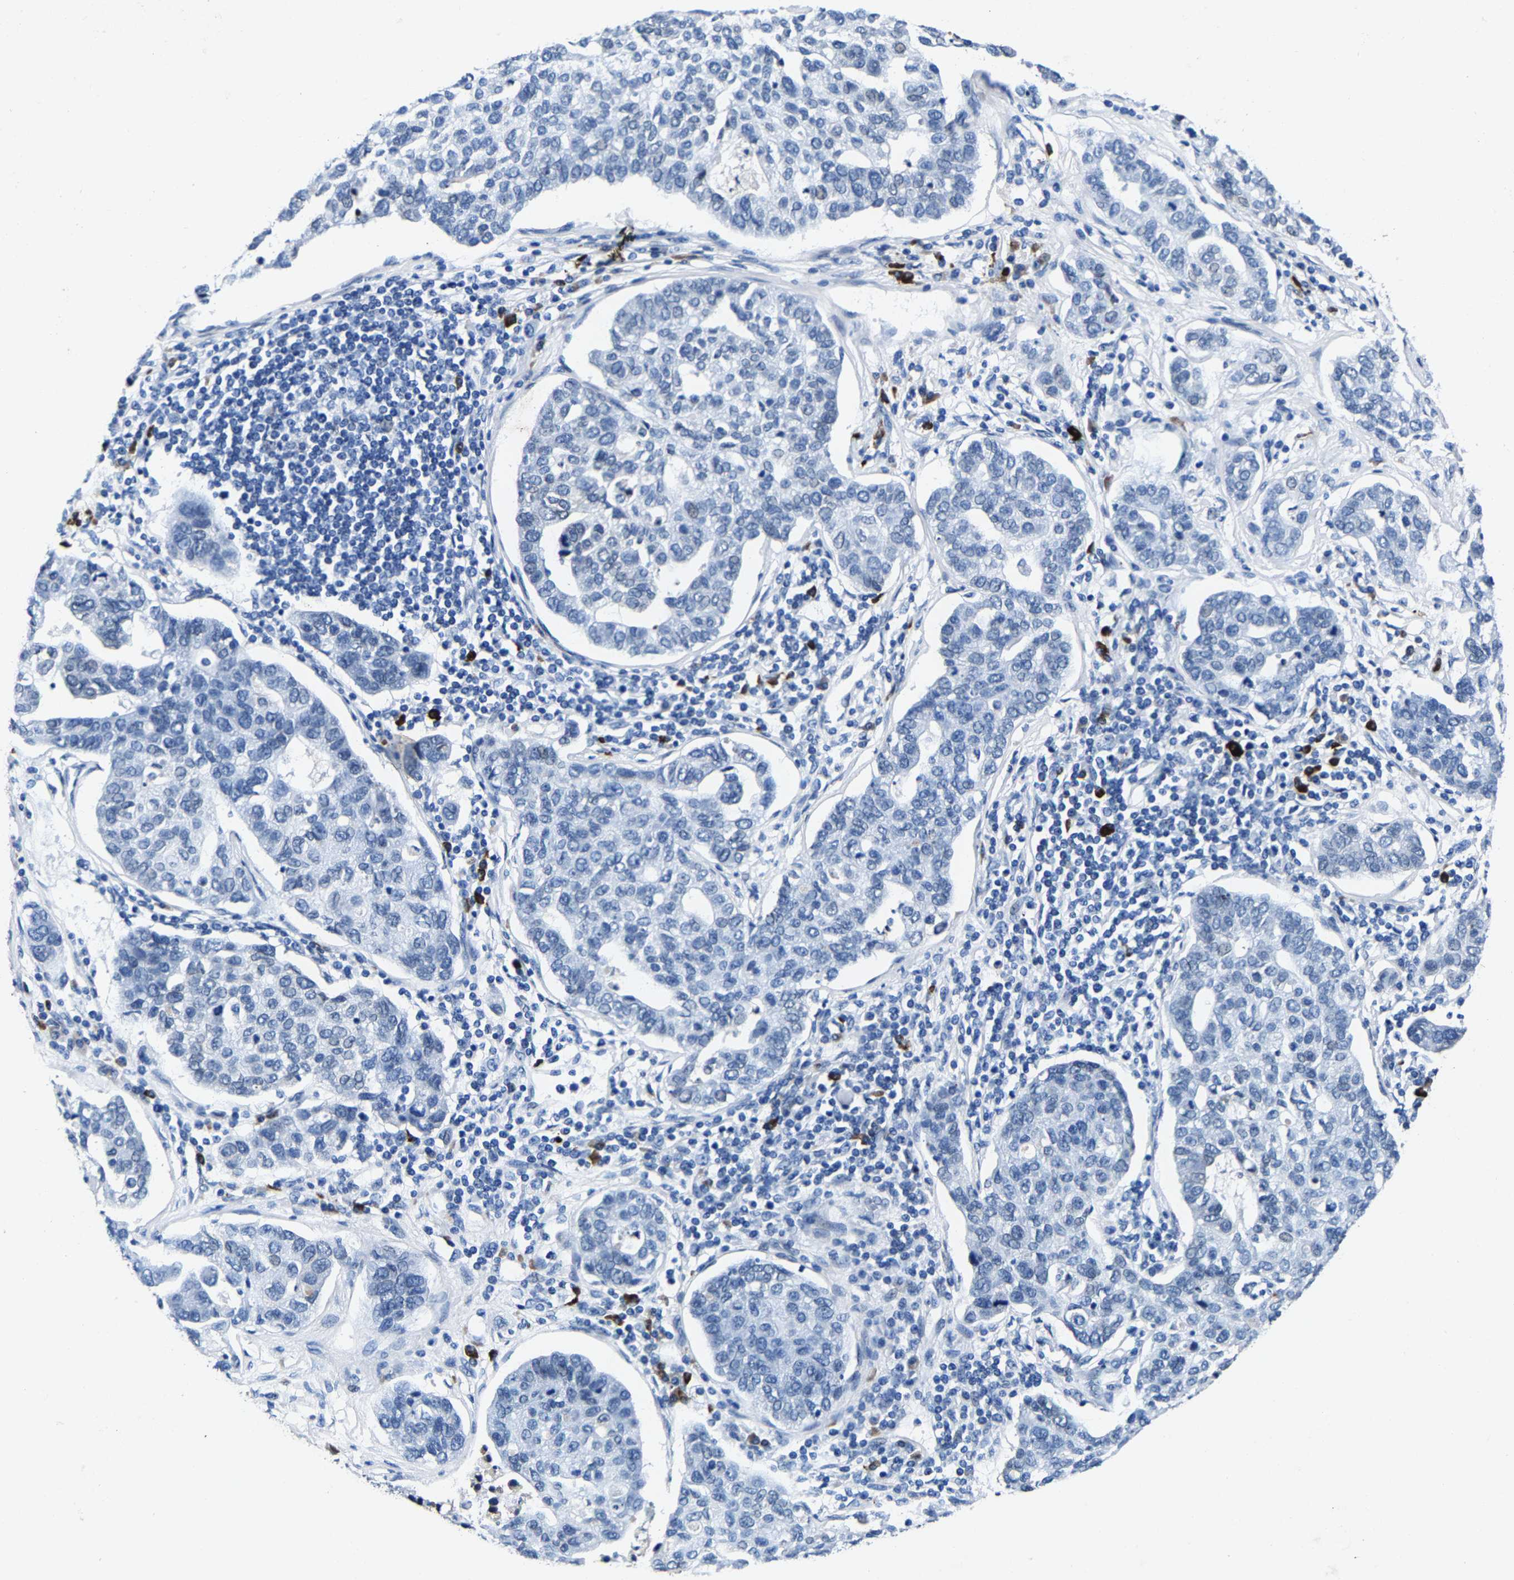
{"staining": {"intensity": "negative", "quantity": "none", "location": "none"}, "tissue": "pancreatic cancer", "cell_type": "Tumor cells", "image_type": "cancer", "snomed": [{"axis": "morphology", "description": "Adenocarcinoma, NOS"}, {"axis": "topography", "description": "Pancreas"}], "caption": "The image displays no significant expression in tumor cells of adenocarcinoma (pancreatic).", "gene": "UBN2", "patient": {"sex": "female", "age": 61}}